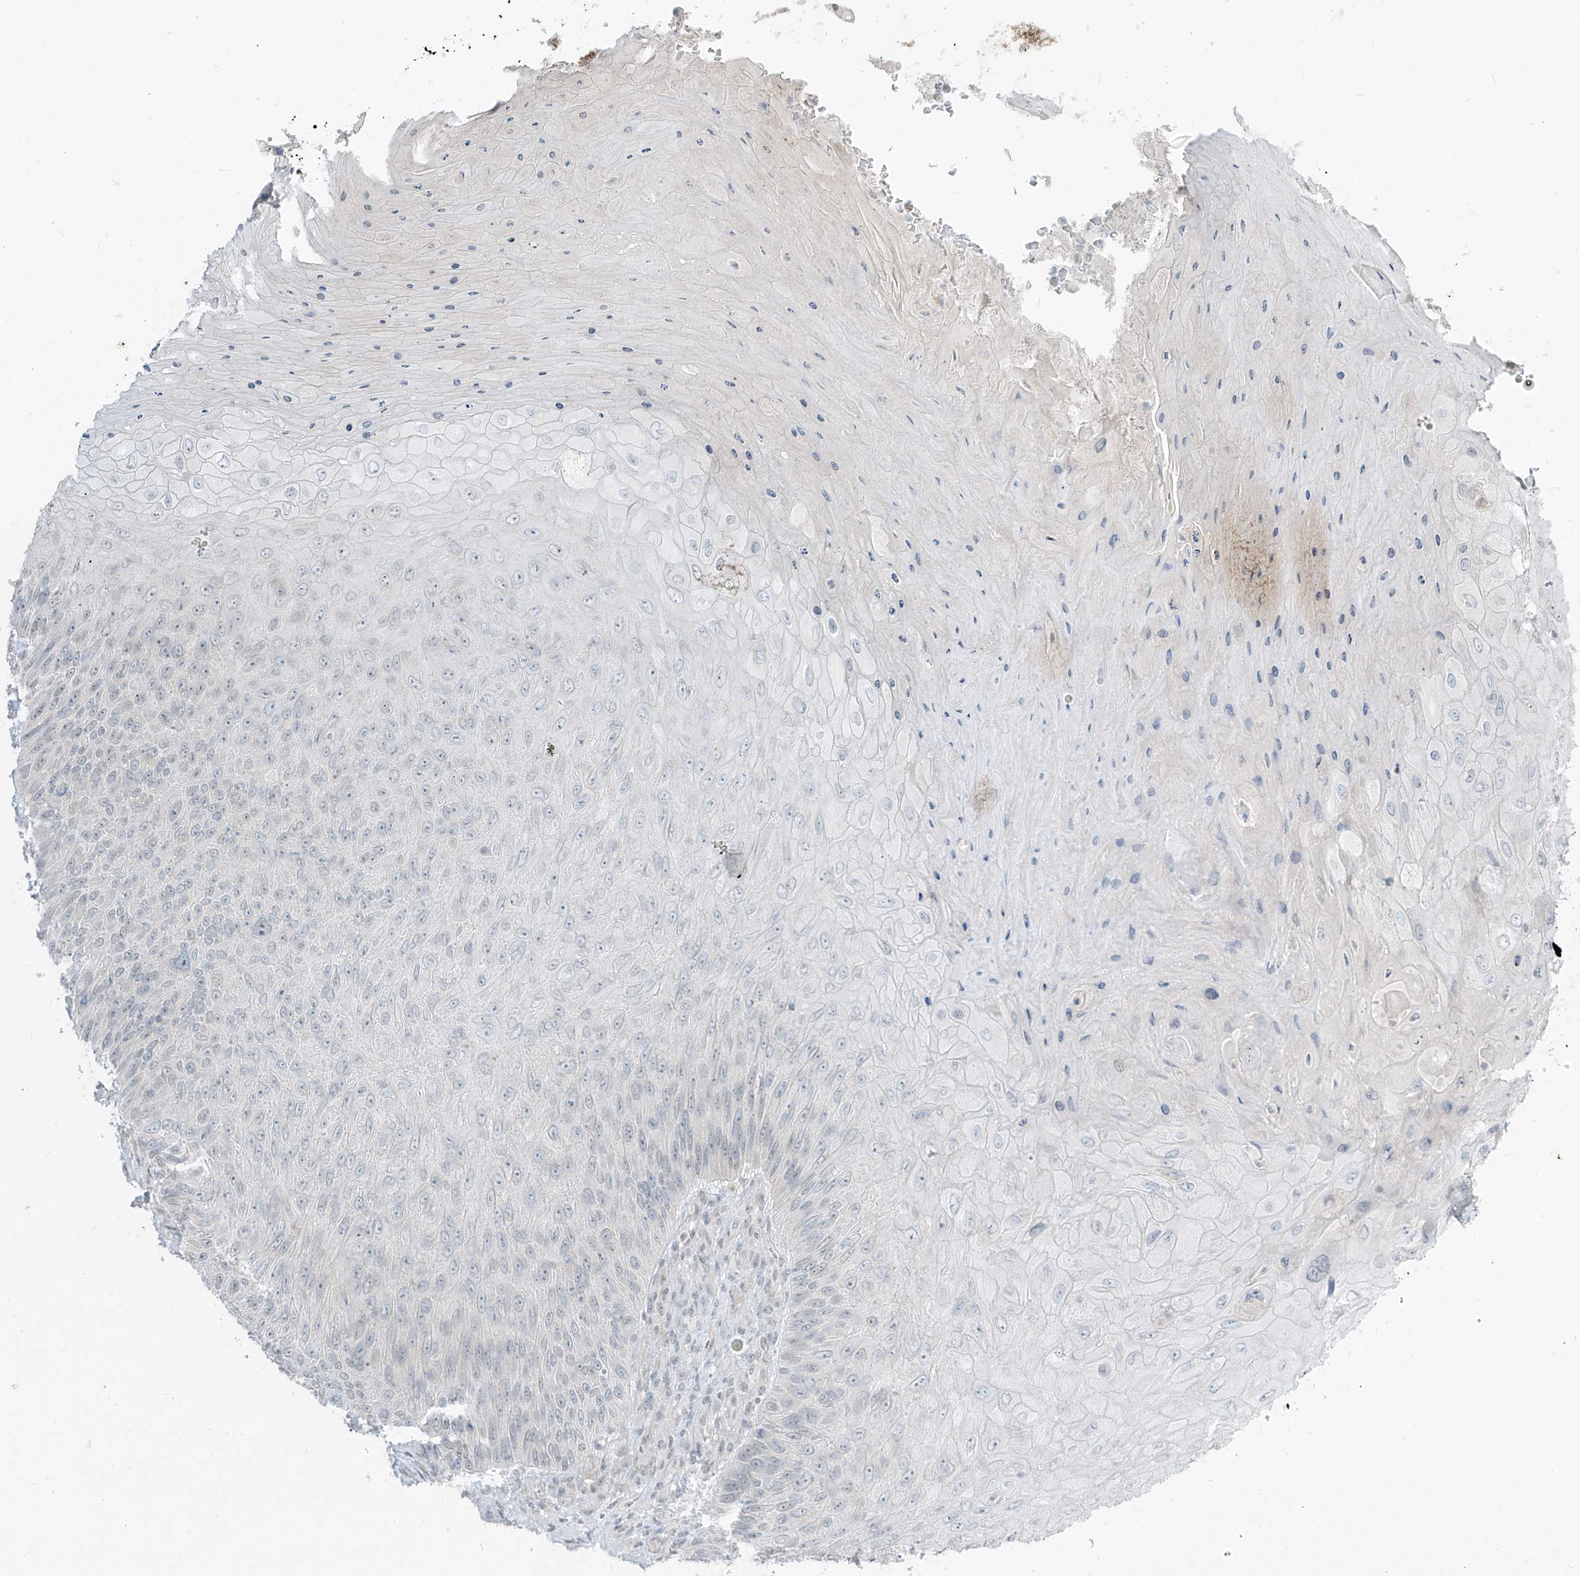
{"staining": {"intensity": "negative", "quantity": "none", "location": "none"}, "tissue": "skin cancer", "cell_type": "Tumor cells", "image_type": "cancer", "snomed": [{"axis": "morphology", "description": "Squamous cell carcinoma, NOS"}, {"axis": "topography", "description": "Skin"}], "caption": "Immunohistochemical staining of human skin cancer (squamous cell carcinoma) shows no significant expression in tumor cells.", "gene": "PRDM6", "patient": {"sex": "female", "age": 88}}